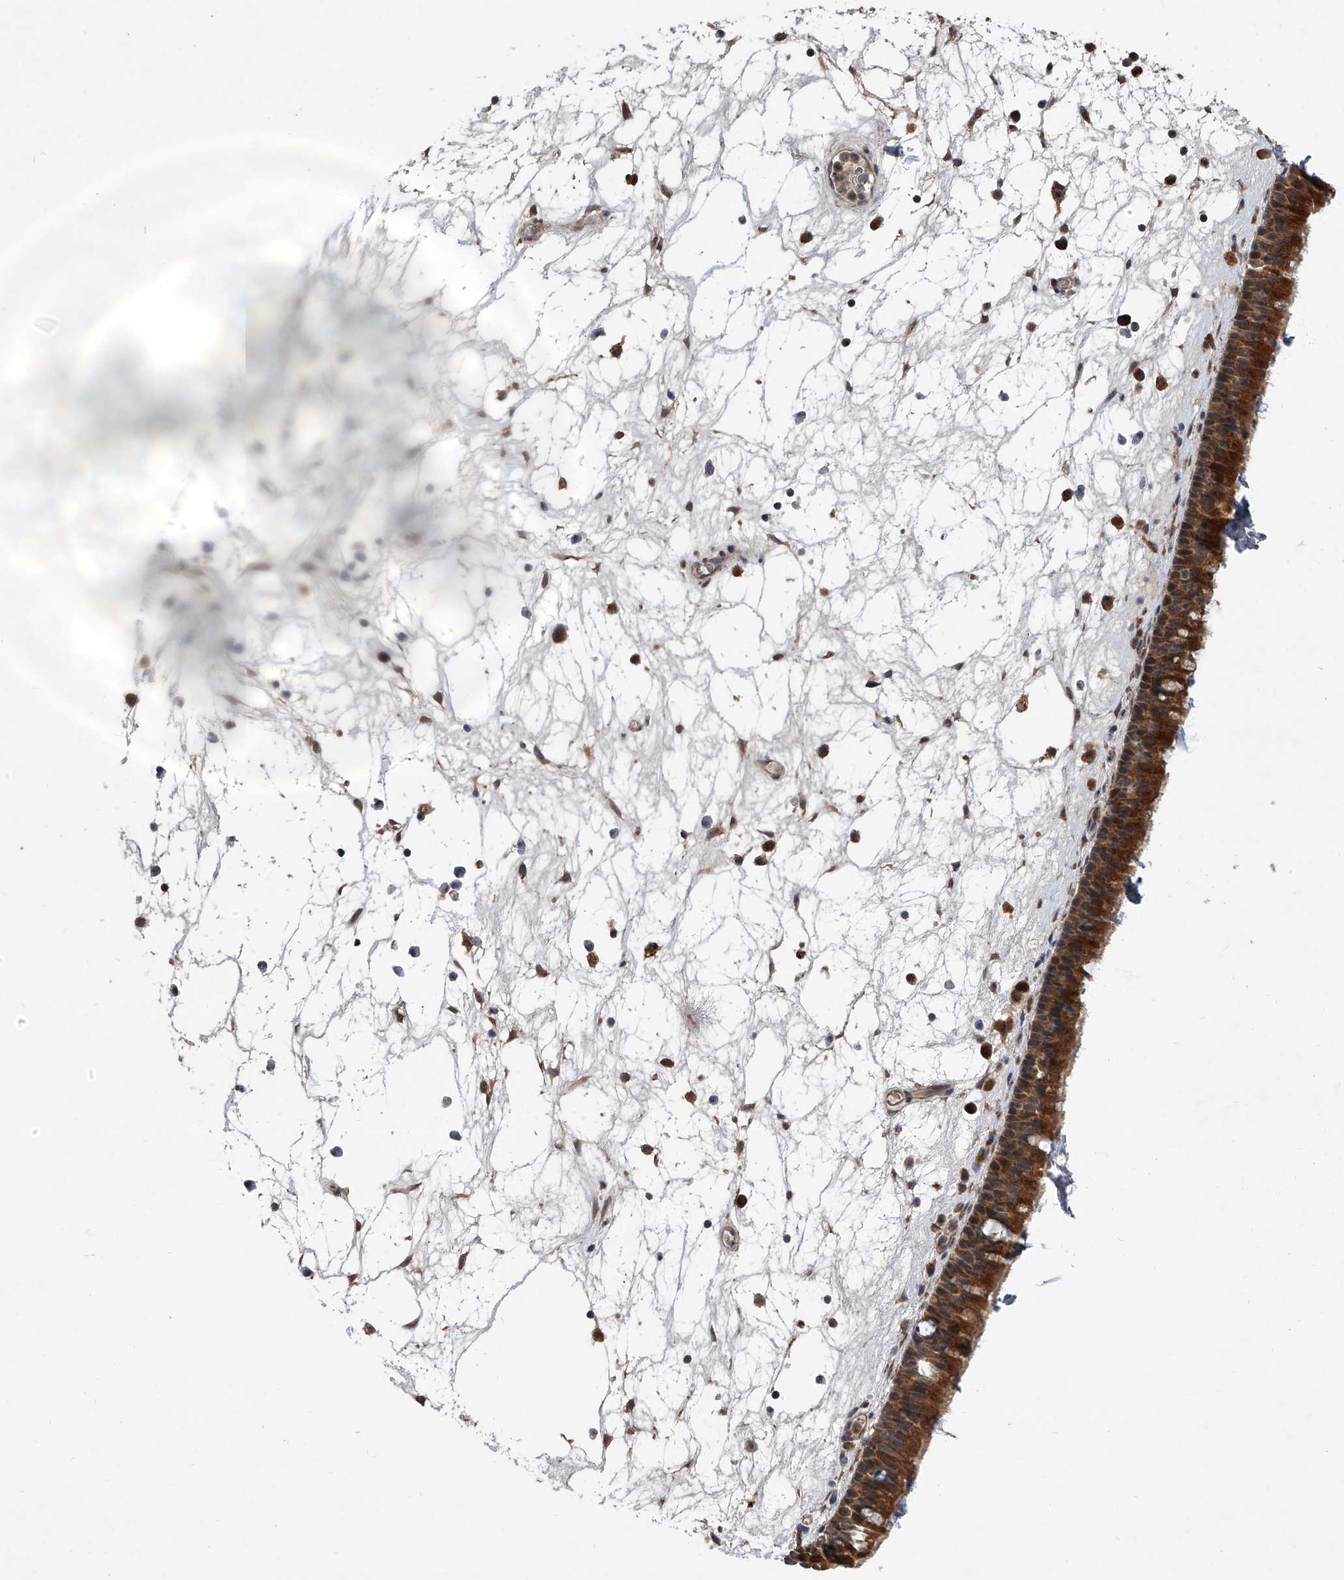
{"staining": {"intensity": "strong", "quantity": "25%-75%", "location": "cytoplasmic/membranous"}, "tissue": "nasopharynx", "cell_type": "Respiratory epithelial cells", "image_type": "normal", "snomed": [{"axis": "morphology", "description": "Normal tissue, NOS"}, {"axis": "morphology", "description": "Inflammation, NOS"}, {"axis": "morphology", "description": "Malignant melanoma, Metastatic site"}, {"axis": "topography", "description": "Nasopharynx"}], "caption": "IHC staining of normal nasopharynx, which demonstrates high levels of strong cytoplasmic/membranous staining in about 25%-75% of respiratory epithelial cells indicating strong cytoplasmic/membranous protein staining. The staining was performed using DAB (3,3'-diaminobenzidine) (brown) for protein detection and nuclei were counterstained in hematoxylin (blue).", "gene": "GEMIN8", "patient": {"sex": "male", "age": 70}}